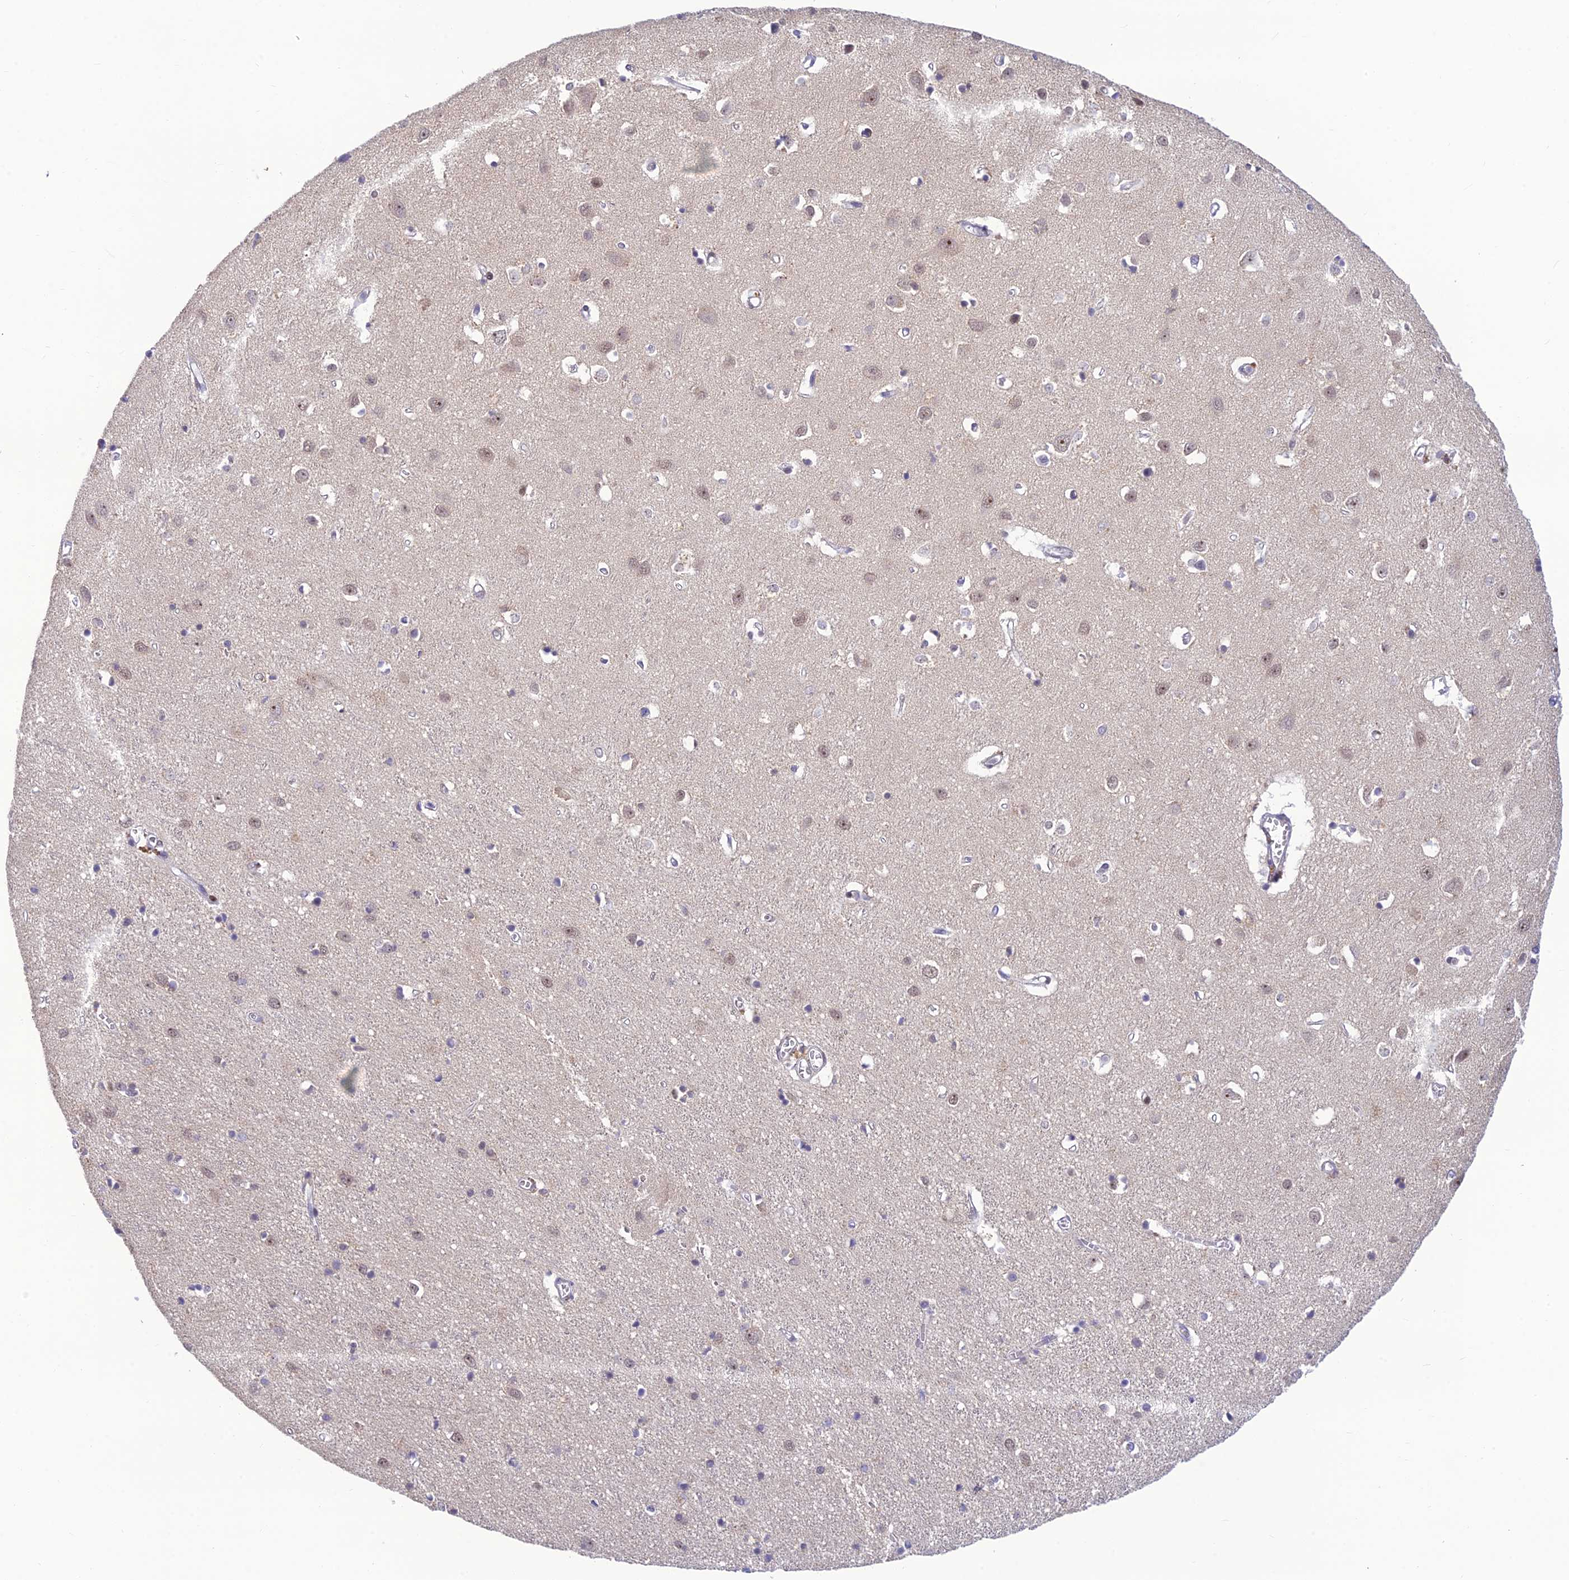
{"staining": {"intensity": "negative", "quantity": "none", "location": "none"}, "tissue": "cerebral cortex", "cell_type": "Endothelial cells", "image_type": "normal", "snomed": [{"axis": "morphology", "description": "Normal tissue, NOS"}, {"axis": "topography", "description": "Cerebral cortex"}], "caption": "Immunohistochemical staining of unremarkable human cerebral cortex displays no significant staining in endothelial cells.", "gene": "ASPDH", "patient": {"sex": "female", "age": 64}}